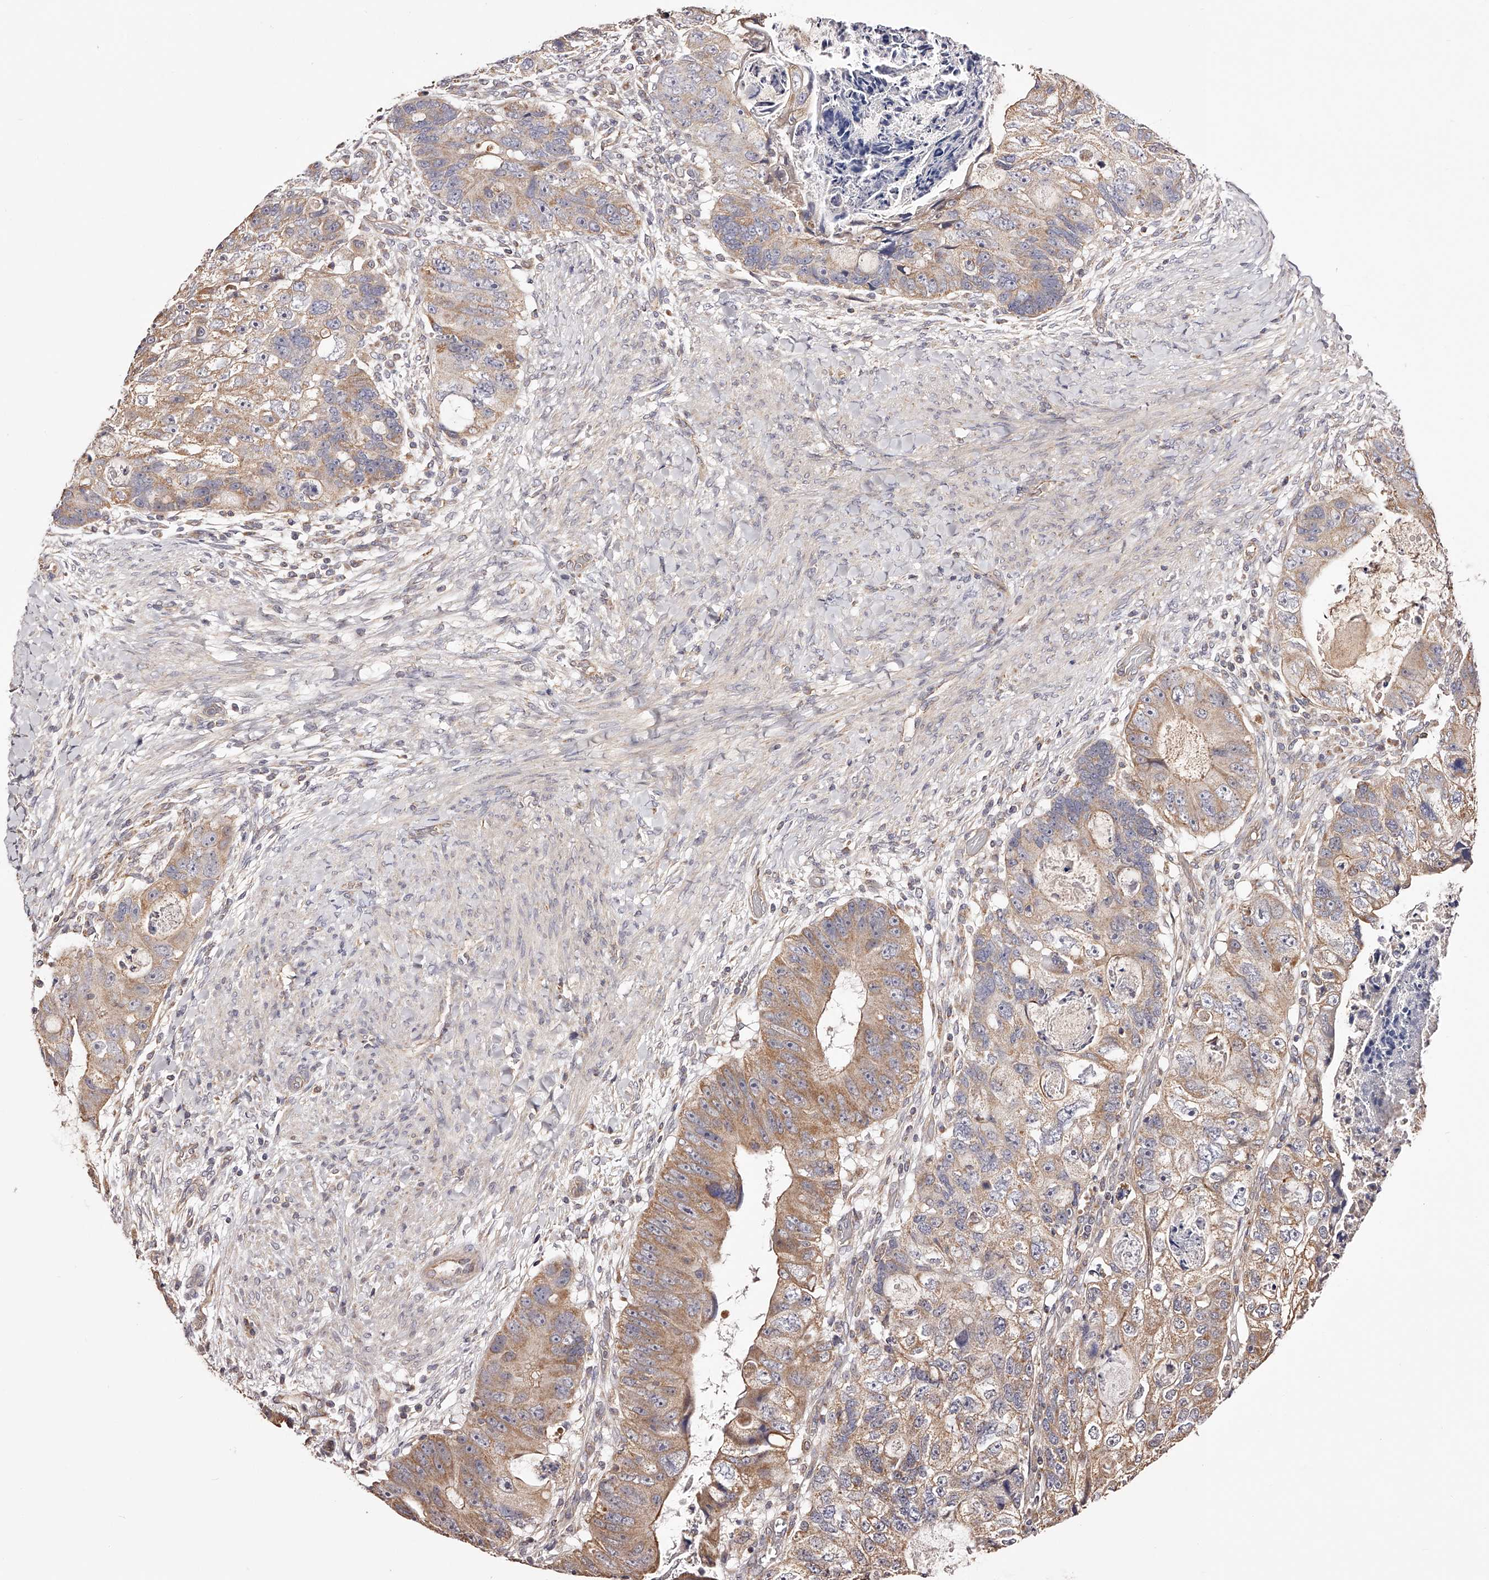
{"staining": {"intensity": "weak", "quantity": ">75%", "location": "cytoplasmic/membranous"}, "tissue": "colorectal cancer", "cell_type": "Tumor cells", "image_type": "cancer", "snomed": [{"axis": "morphology", "description": "Adenocarcinoma, NOS"}, {"axis": "topography", "description": "Rectum"}], "caption": "Colorectal cancer (adenocarcinoma) stained for a protein (brown) demonstrates weak cytoplasmic/membranous positive staining in approximately >75% of tumor cells.", "gene": "USP21", "patient": {"sex": "male", "age": 59}}